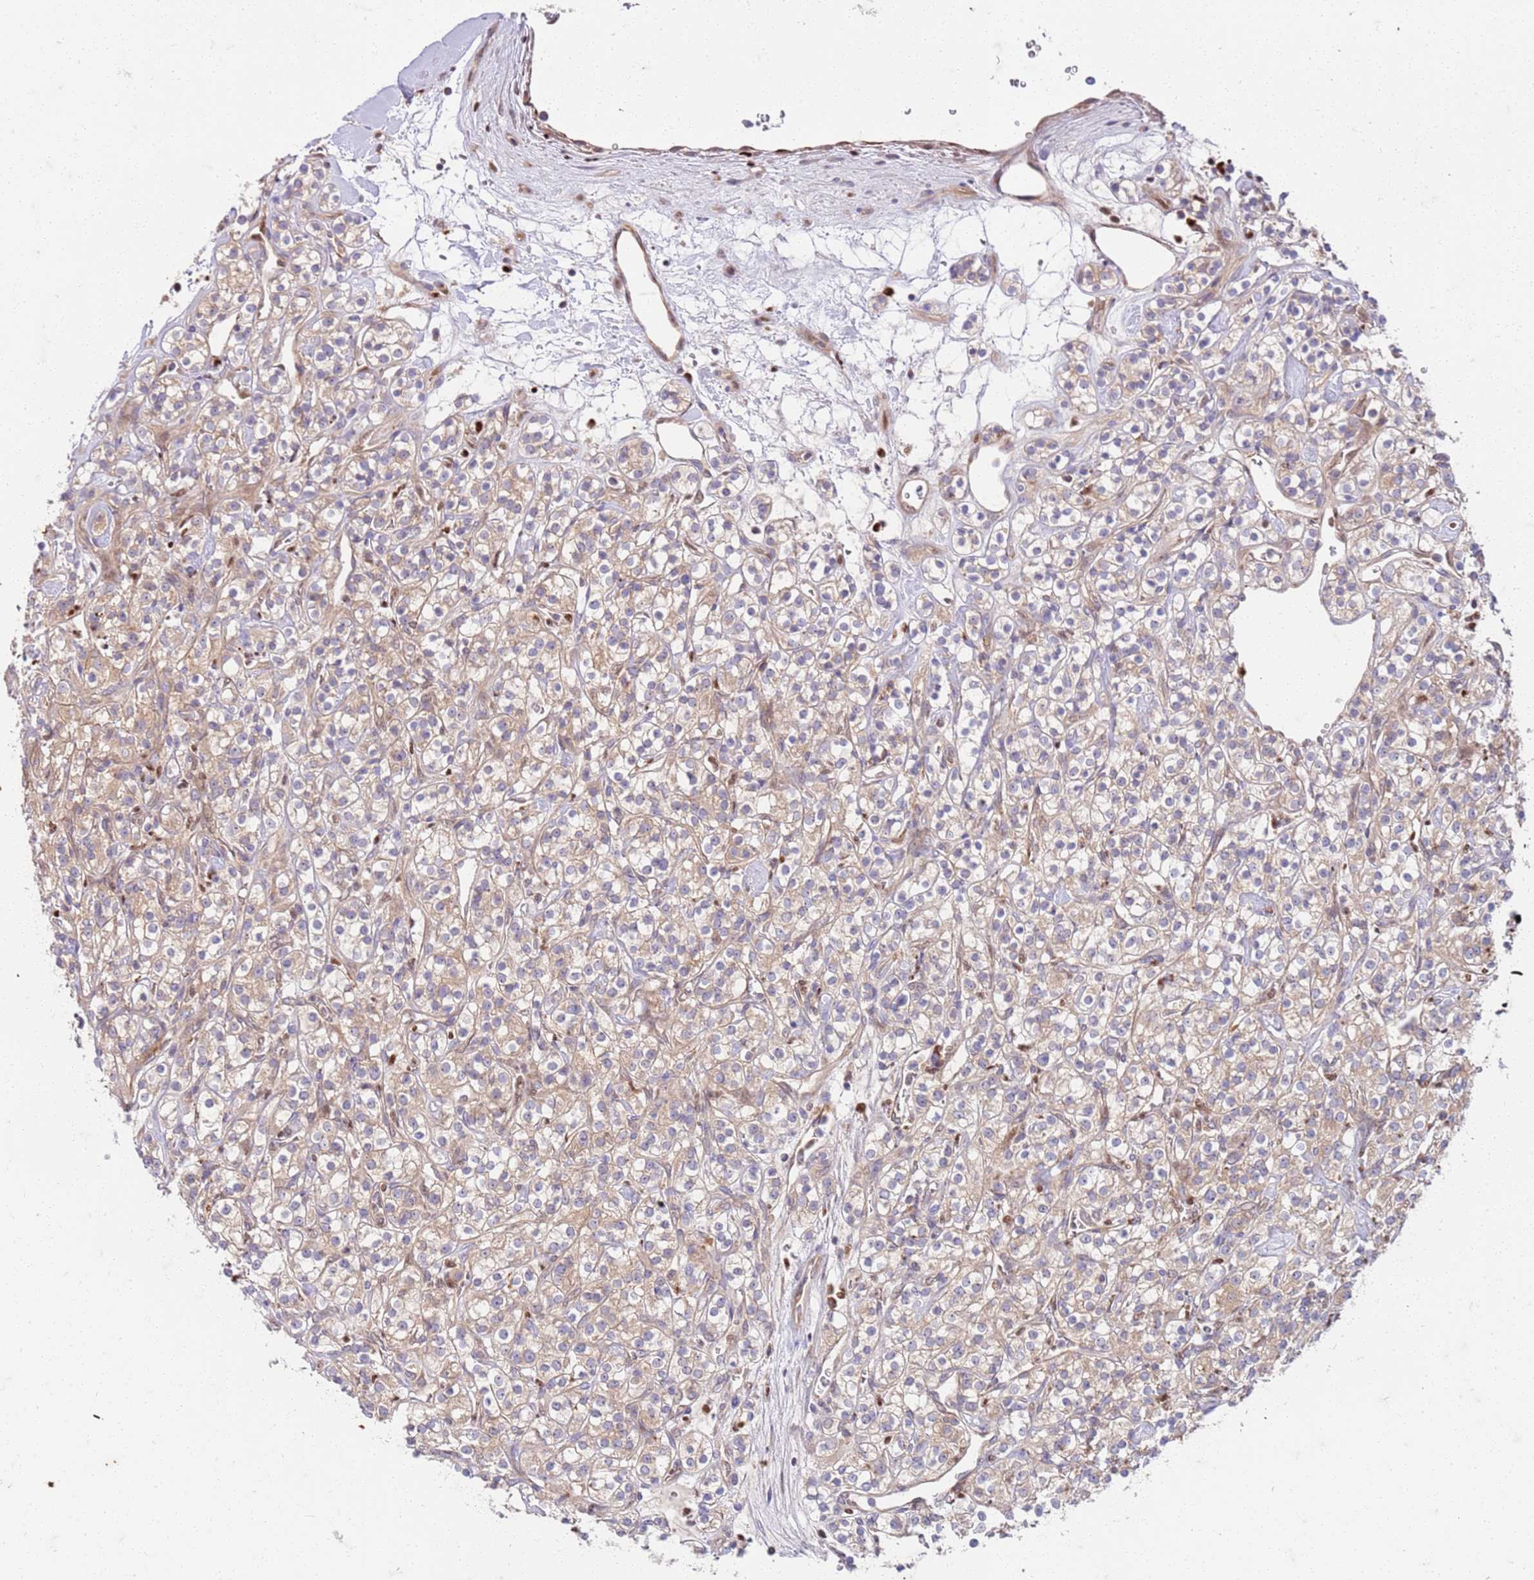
{"staining": {"intensity": "weak", "quantity": ">75%", "location": "cytoplasmic/membranous"}, "tissue": "renal cancer", "cell_type": "Tumor cells", "image_type": "cancer", "snomed": [{"axis": "morphology", "description": "Adenocarcinoma, NOS"}, {"axis": "topography", "description": "Kidney"}], "caption": "Weak cytoplasmic/membranous protein expression is identified in approximately >75% of tumor cells in renal cancer (adenocarcinoma). Using DAB (brown) and hematoxylin (blue) stains, captured at high magnification using brightfield microscopy.", "gene": "OSBP", "patient": {"sex": "male", "age": 77}}